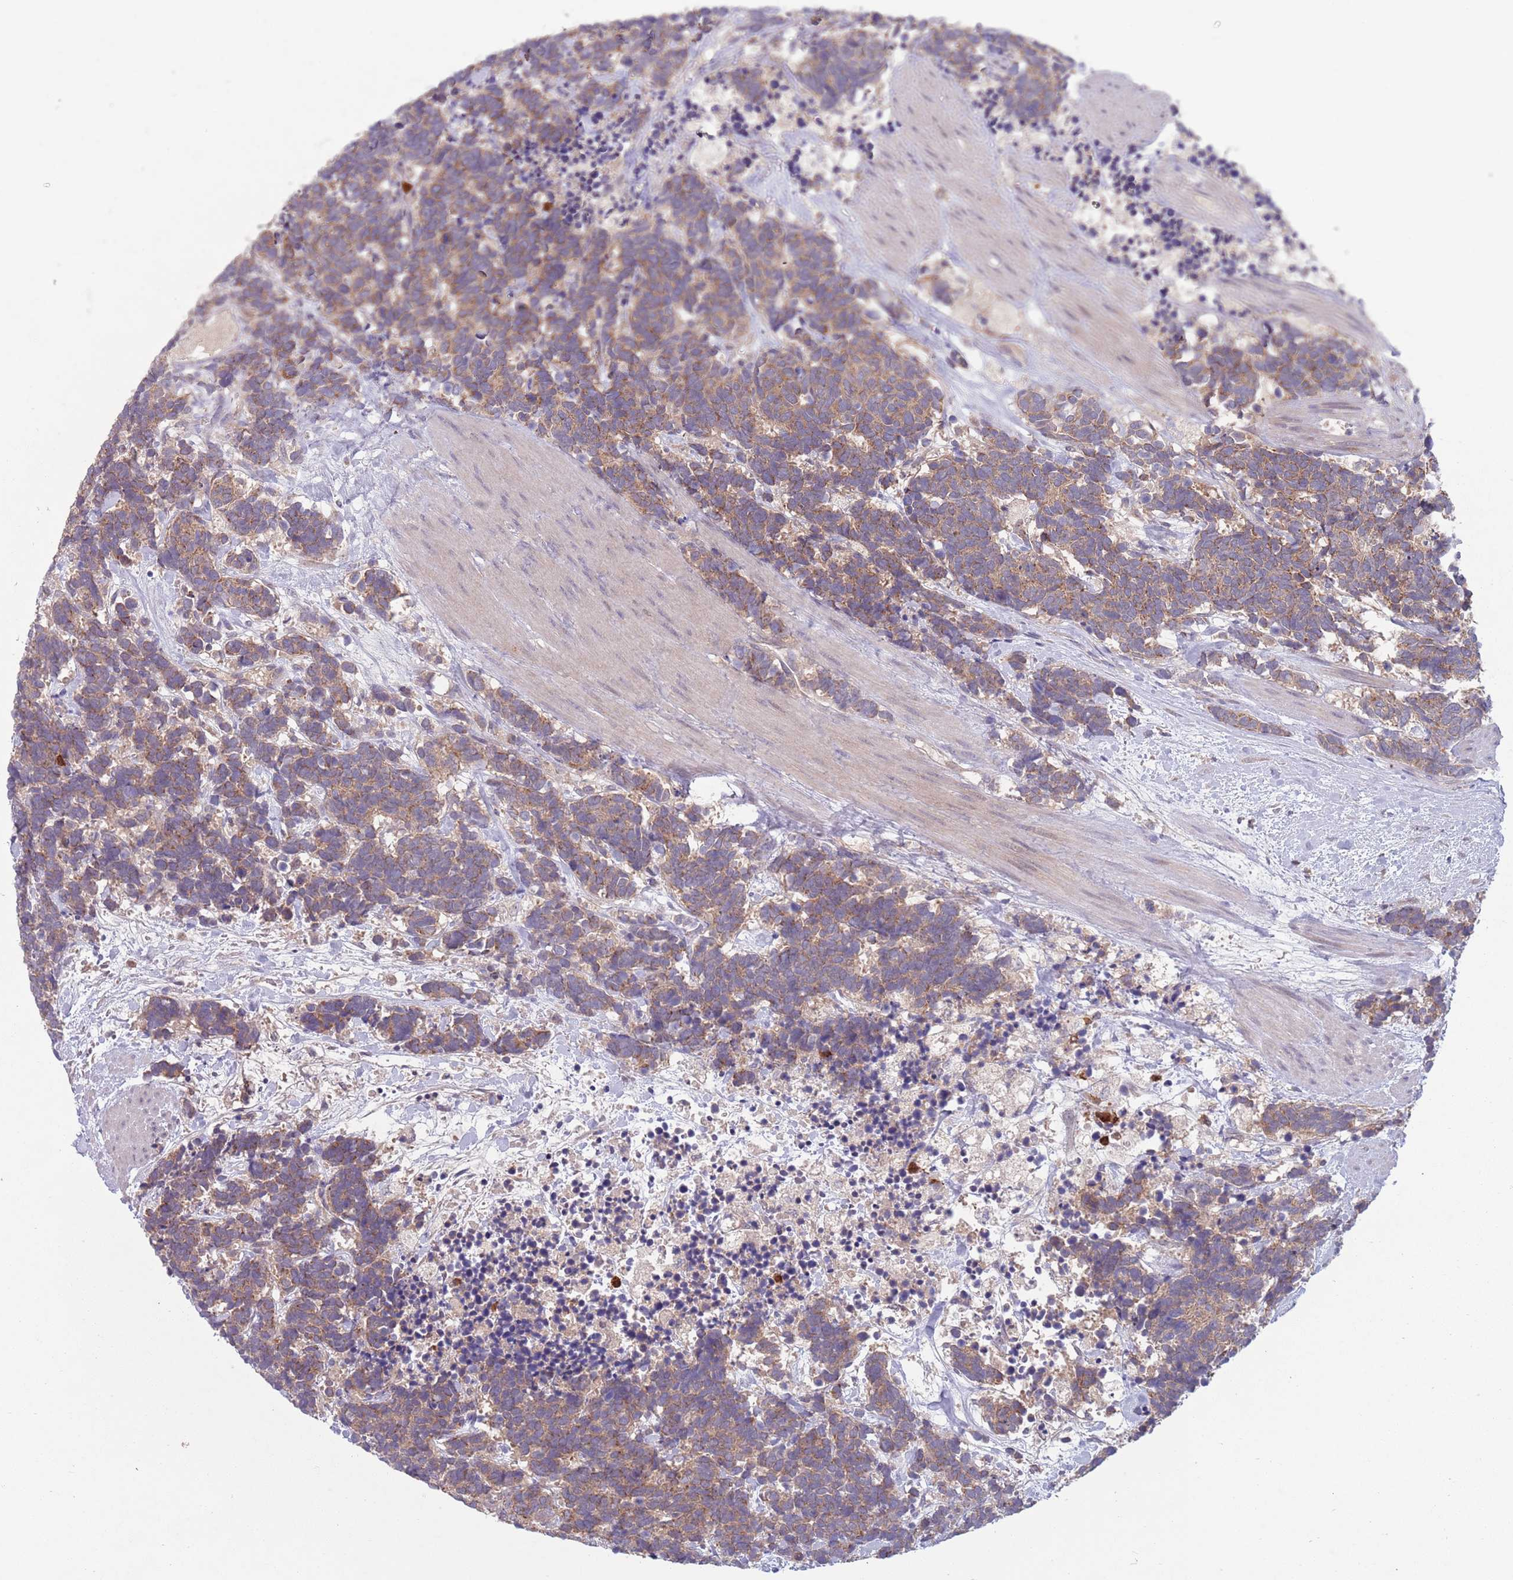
{"staining": {"intensity": "moderate", "quantity": ">75%", "location": "cytoplasmic/membranous"}, "tissue": "carcinoid", "cell_type": "Tumor cells", "image_type": "cancer", "snomed": [{"axis": "morphology", "description": "Carcinoma, NOS"}, {"axis": "morphology", "description": "Carcinoid, malignant, NOS"}, {"axis": "topography", "description": "Prostate"}], "caption": "High-magnification brightfield microscopy of carcinoid (malignant) stained with DAB (3,3'-diaminobenzidine) (brown) and counterstained with hematoxylin (blue). tumor cells exhibit moderate cytoplasmic/membranous positivity is appreciated in about>75% of cells.", "gene": "TYW1", "patient": {"sex": "male", "age": 57}}